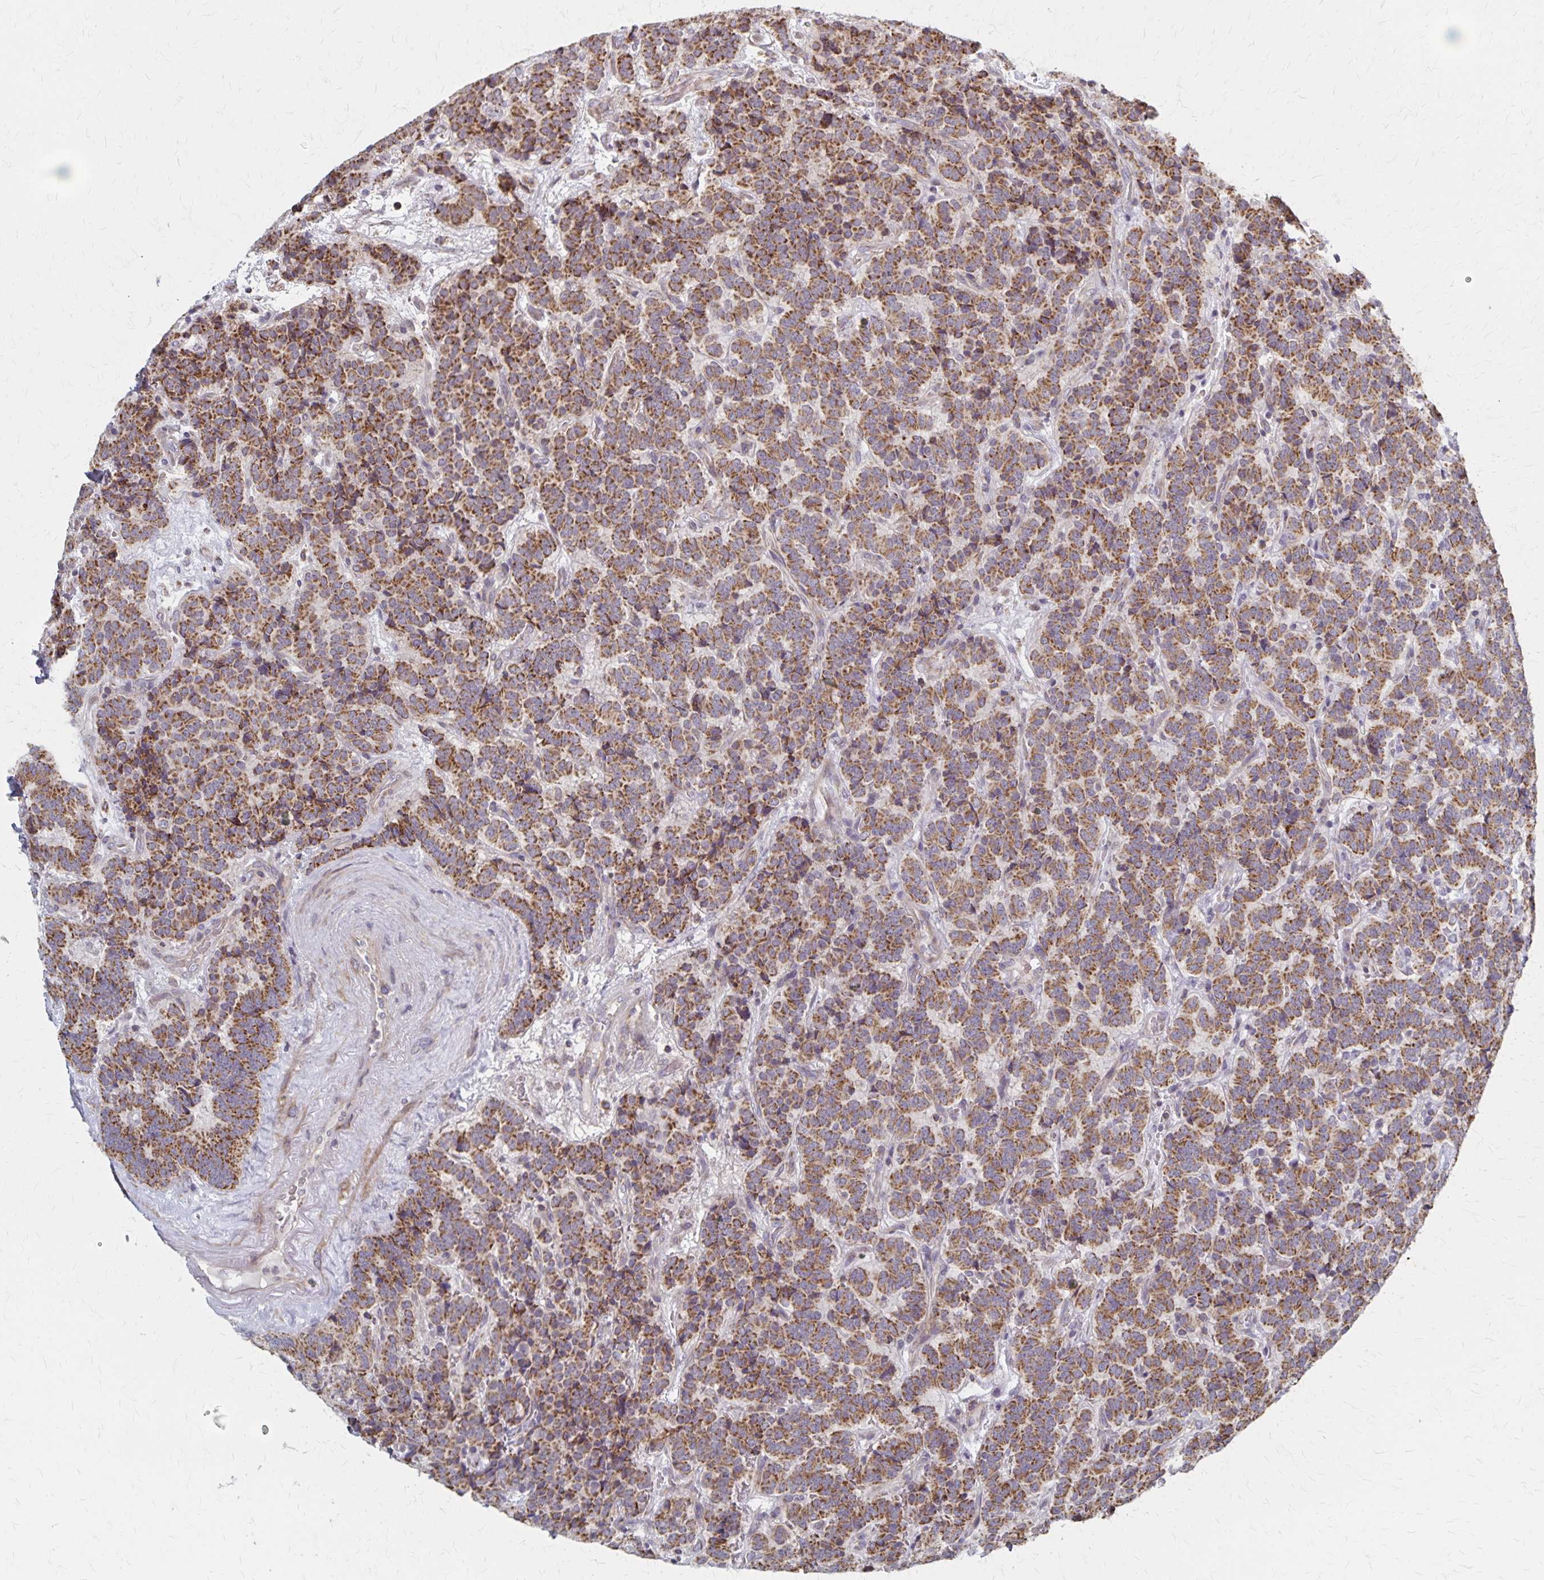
{"staining": {"intensity": "moderate", "quantity": ">75%", "location": "cytoplasmic/membranous"}, "tissue": "carcinoid", "cell_type": "Tumor cells", "image_type": "cancer", "snomed": [{"axis": "morphology", "description": "Carcinoid, malignant, NOS"}, {"axis": "topography", "description": "Pancreas"}], "caption": "An immunohistochemistry (IHC) micrograph of neoplastic tissue is shown. Protein staining in brown shows moderate cytoplasmic/membranous positivity in carcinoid within tumor cells.", "gene": "DYRK4", "patient": {"sex": "male", "age": 36}}